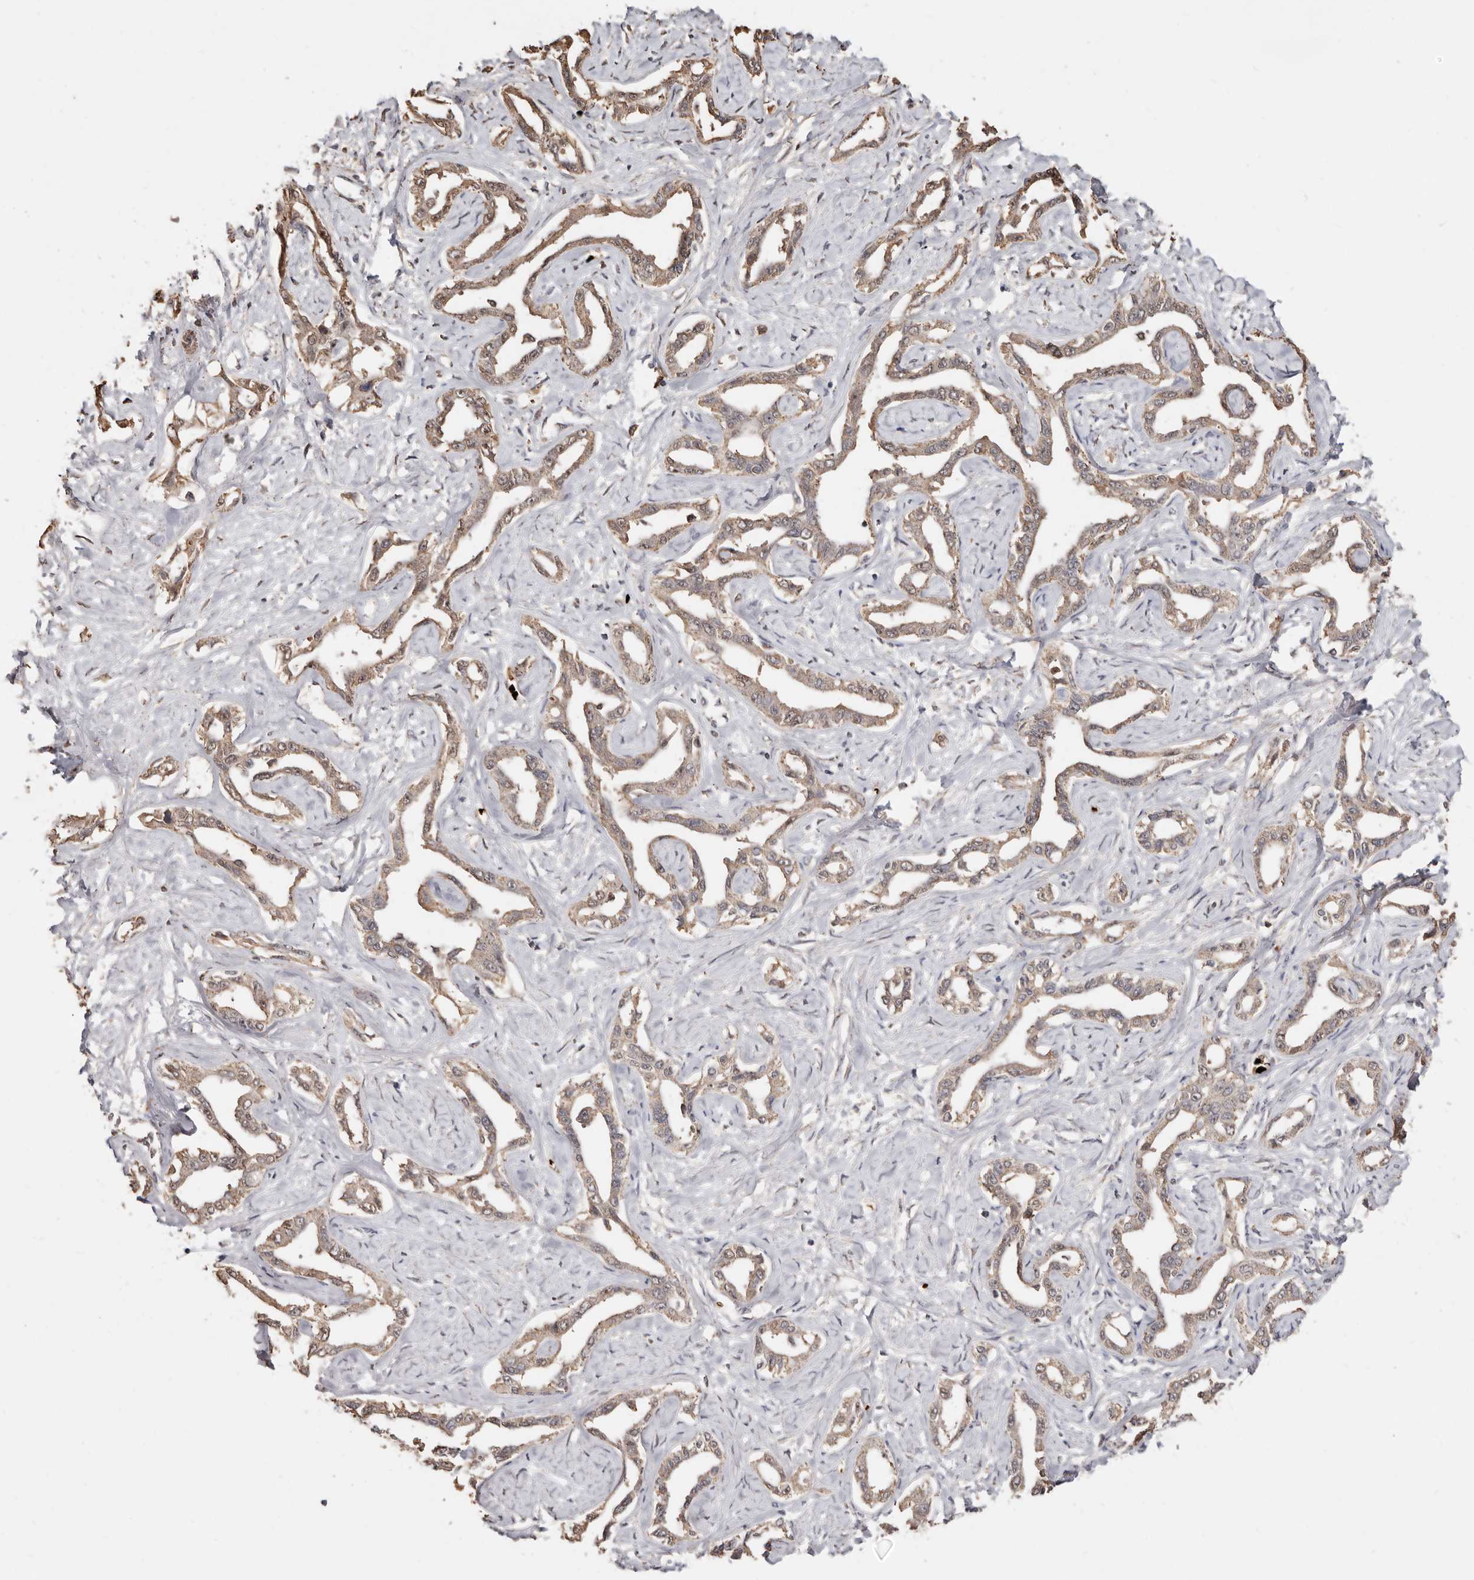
{"staining": {"intensity": "weak", "quantity": ">75%", "location": "cytoplasmic/membranous"}, "tissue": "liver cancer", "cell_type": "Tumor cells", "image_type": "cancer", "snomed": [{"axis": "morphology", "description": "Cholangiocarcinoma"}, {"axis": "topography", "description": "Liver"}], "caption": "DAB immunohistochemical staining of liver cholangiocarcinoma reveals weak cytoplasmic/membranous protein staining in about >75% of tumor cells. (DAB (3,3'-diaminobenzidine) = brown stain, brightfield microscopy at high magnification).", "gene": "GRAMD2A", "patient": {"sex": "male", "age": 59}}